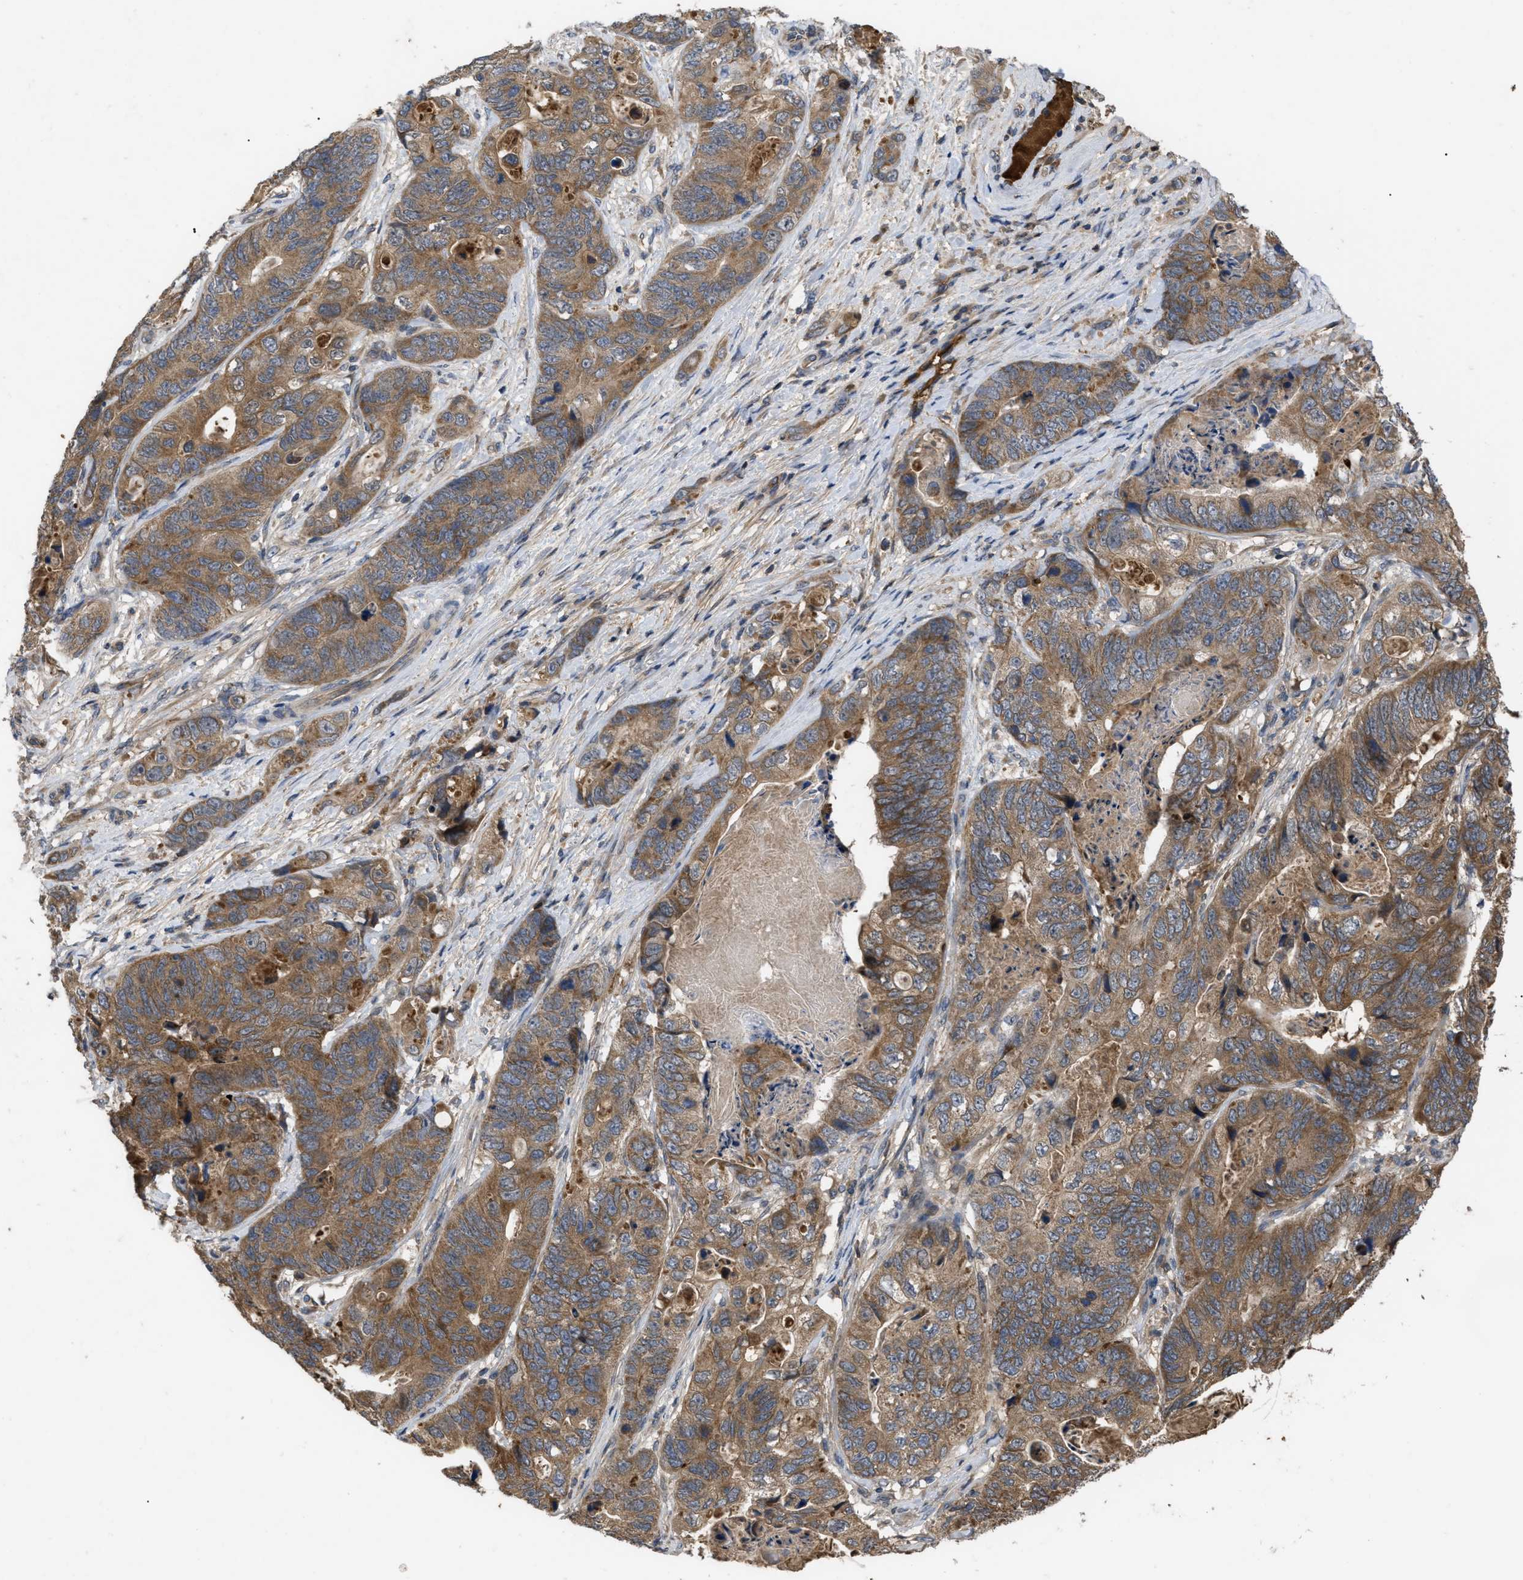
{"staining": {"intensity": "moderate", "quantity": ">75%", "location": "cytoplasmic/membranous"}, "tissue": "stomach cancer", "cell_type": "Tumor cells", "image_type": "cancer", "snomed": [{"axis": "morphology", "description": "Adenocarcinoma, NOS"}, {"axis": "topography", "description": "Stomach"}], "caption": "A high-resolution histopathology image shows IHC staining of stomach cancer, which shows moderate cytoplasmic/membranous positivity in about >75% of tumor cells.", "gene": "RAB2A", "patient": {"sex": "female", "age": 89}}